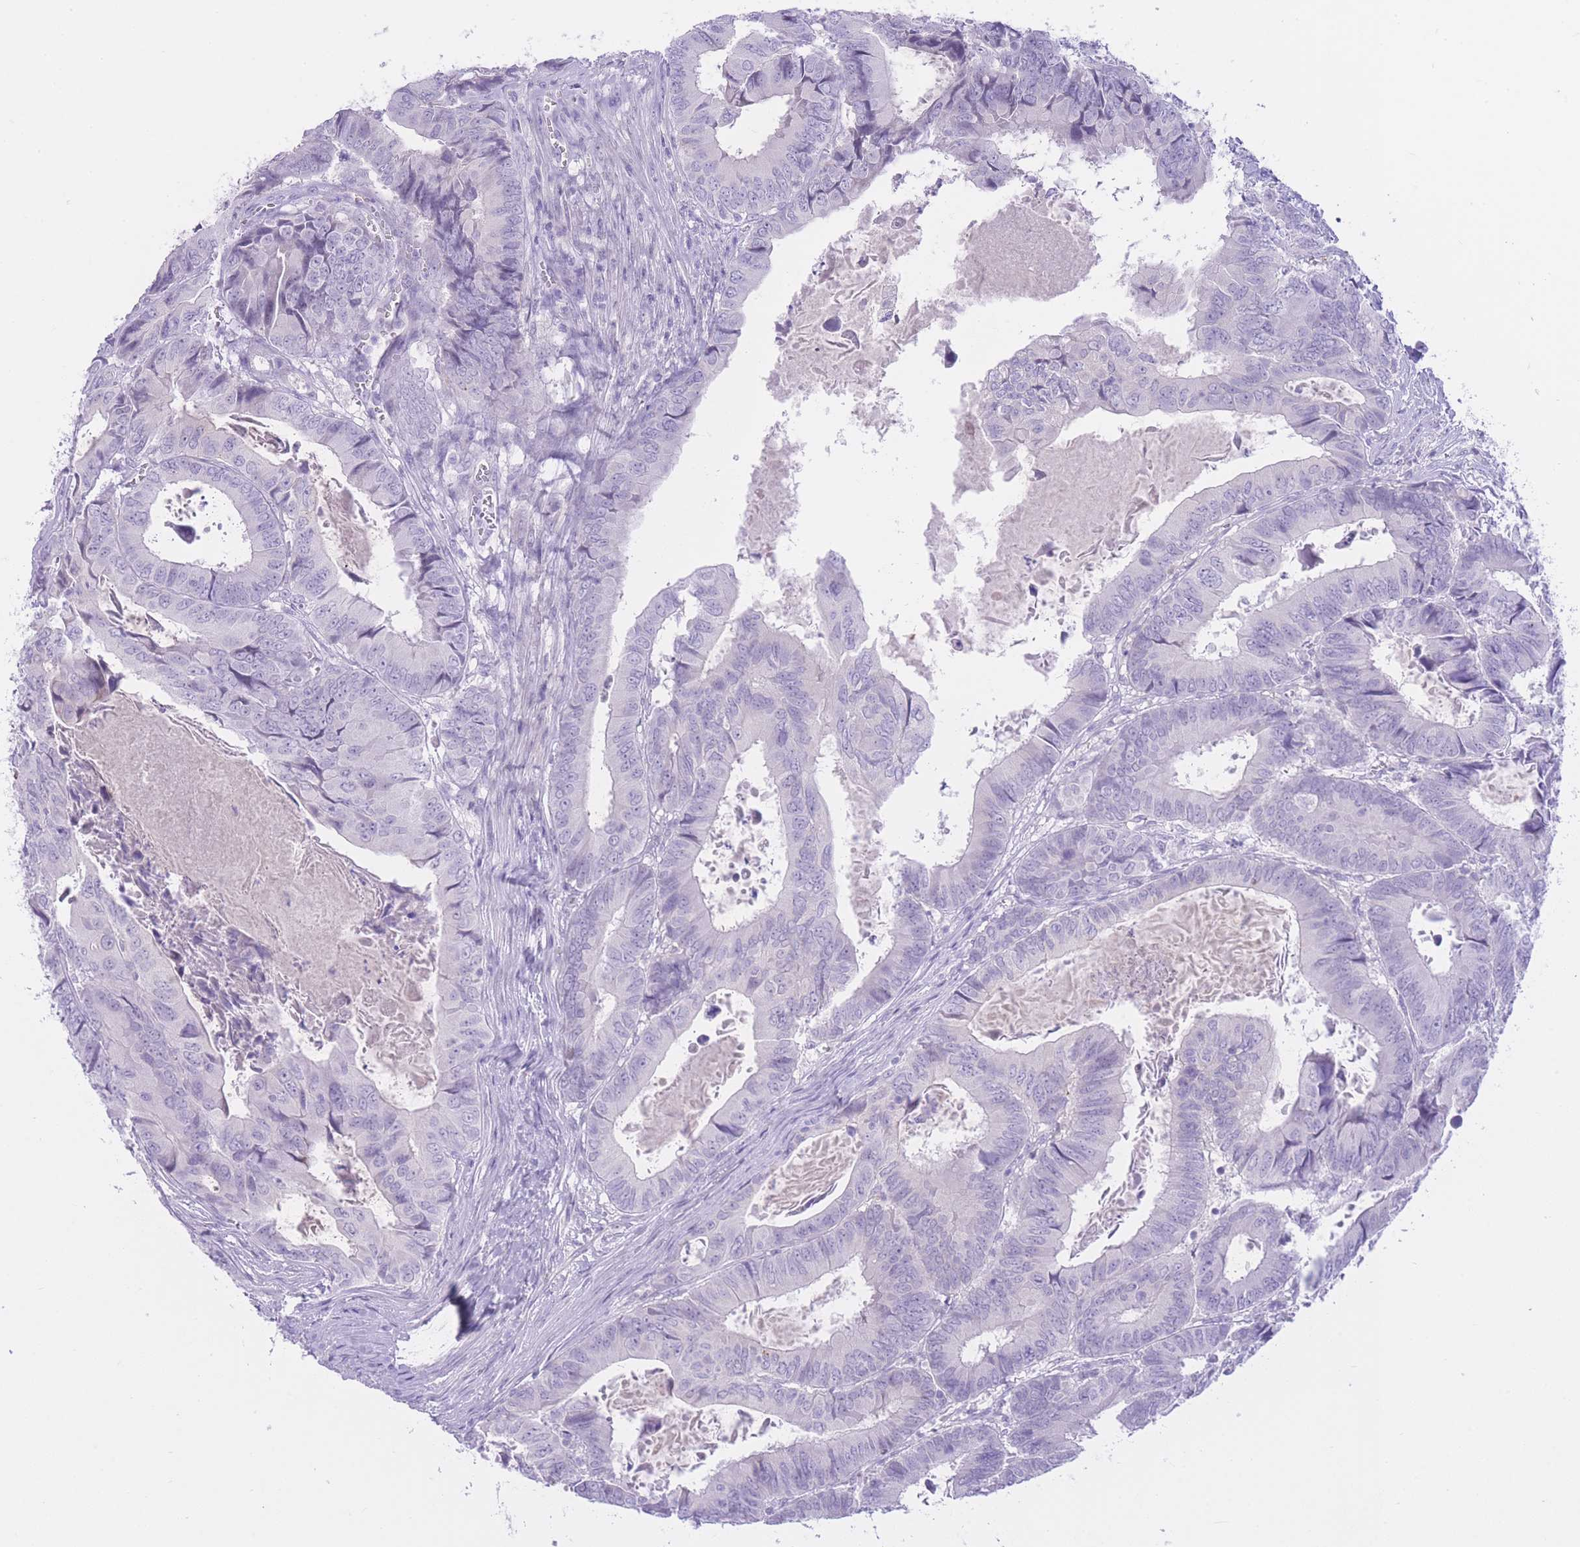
{"staining": {"intensity": "negative", "quantity": "none", "location": "none"}, "tissue": "colorectal cancer", "cell_type": "Tumor cells", "image_type": "cancer", "snomed": [{"axis": "morphology", "description": "Adenocarcinoma, NOS"}, {"axis": "topography", "description": "Colon"}], "caption": "Tumor cells are negative for brown protein staining in colorectal adenocarcinoma.", "gene": "ZNF212", "patient": {"sex": "male", "age": 85}}